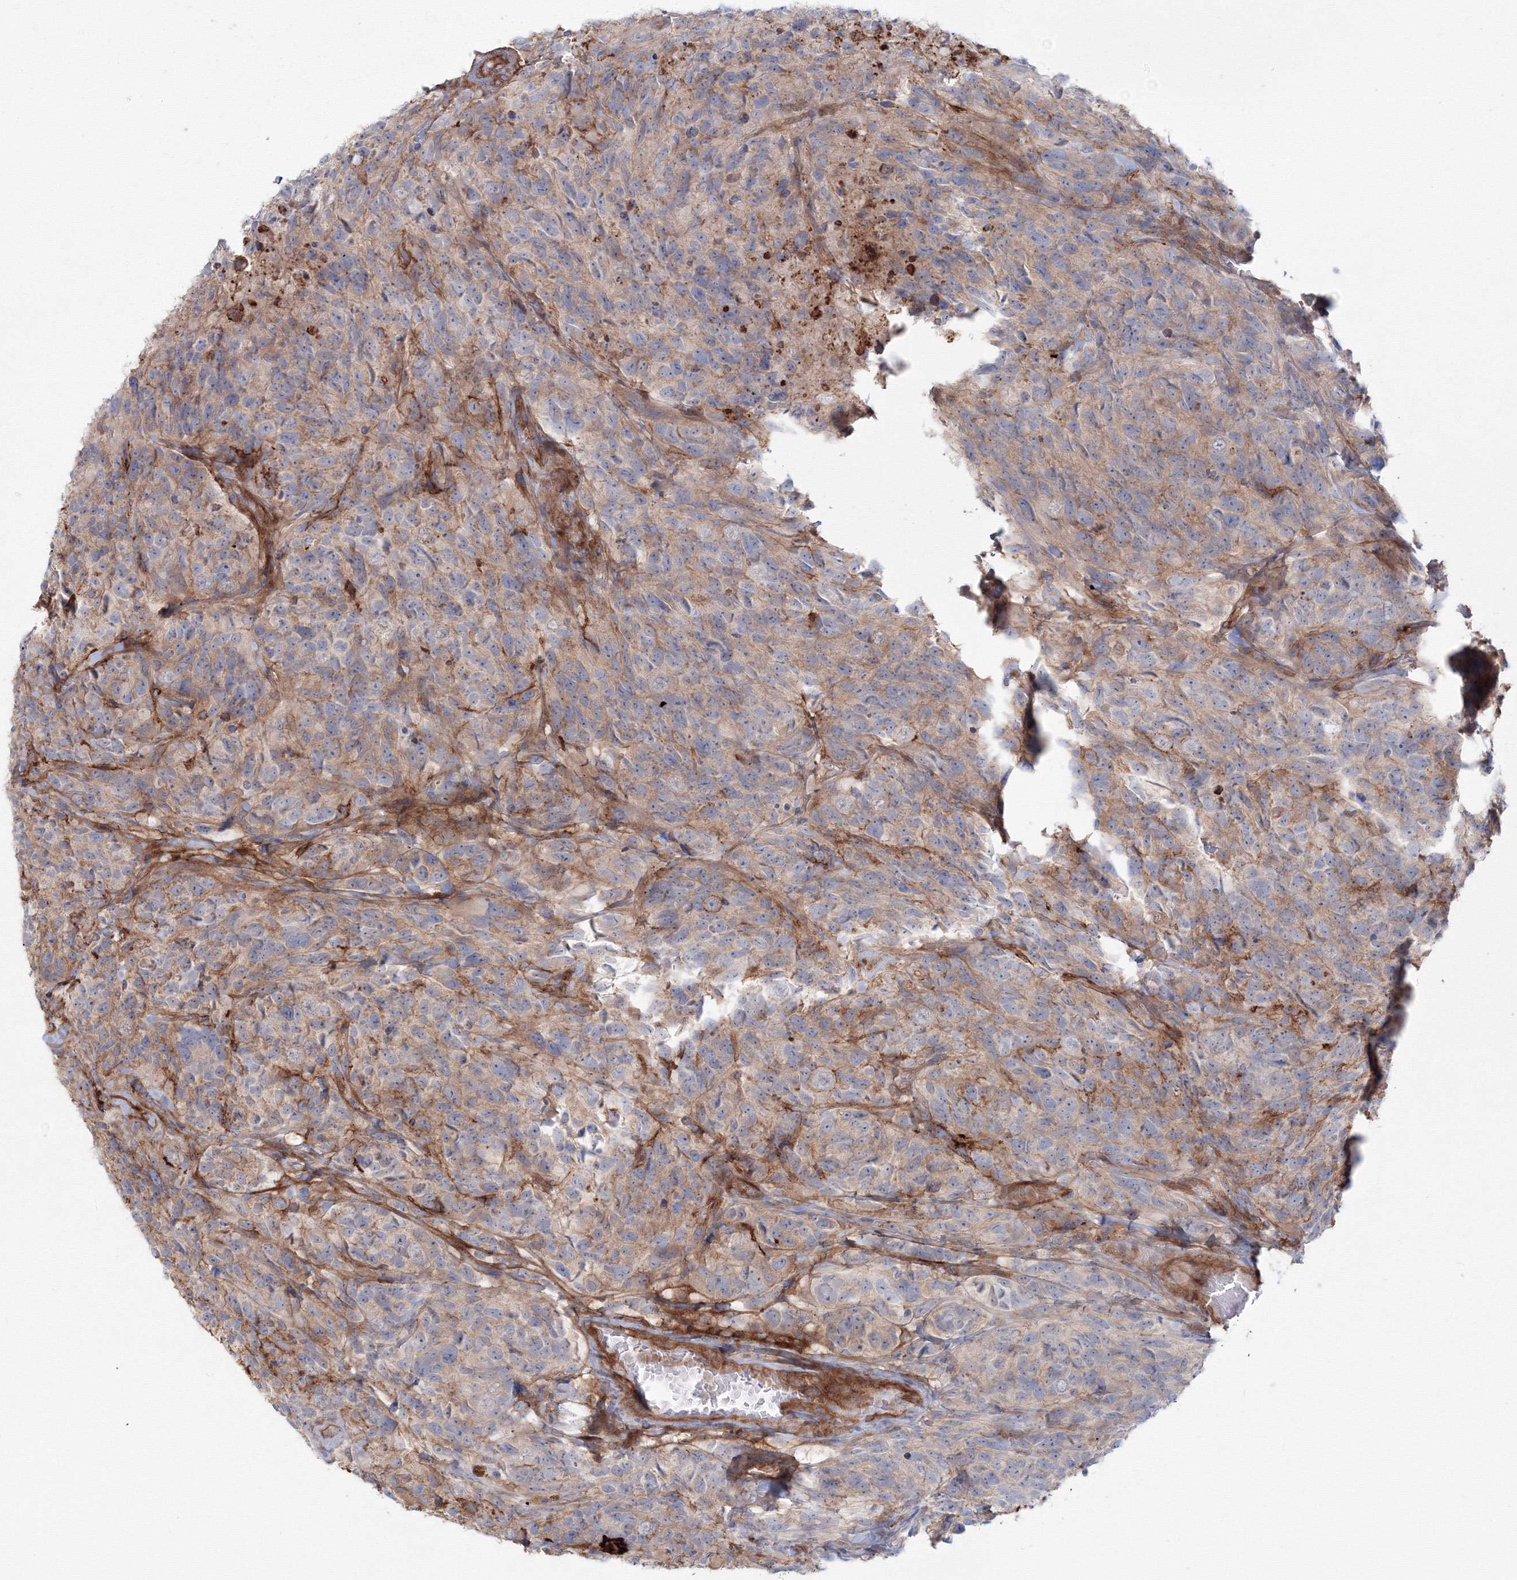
{"staining": {"intensity": "negative", "quantity": "none", "location": "none"}, "tissue": "glioma", "cell_type": "Tumor cells", "image_type": "cancer", "snomed": [{"axis": "morphology", "description": "Glioma, malignant, High grade"}, {"axis": "topography", "description": "Brain"}], "caption": "Tumor cells are negative for brown protein staining in malignant glioma (high-grade). The staining was performed using DAB to visualize the protein expression in brown, while the nuclei were stained in blue with hematoxylin (Magnification: 20x).", "gene": "SH3PXD2A", "patient": {"sex": "male", "age": 69}}